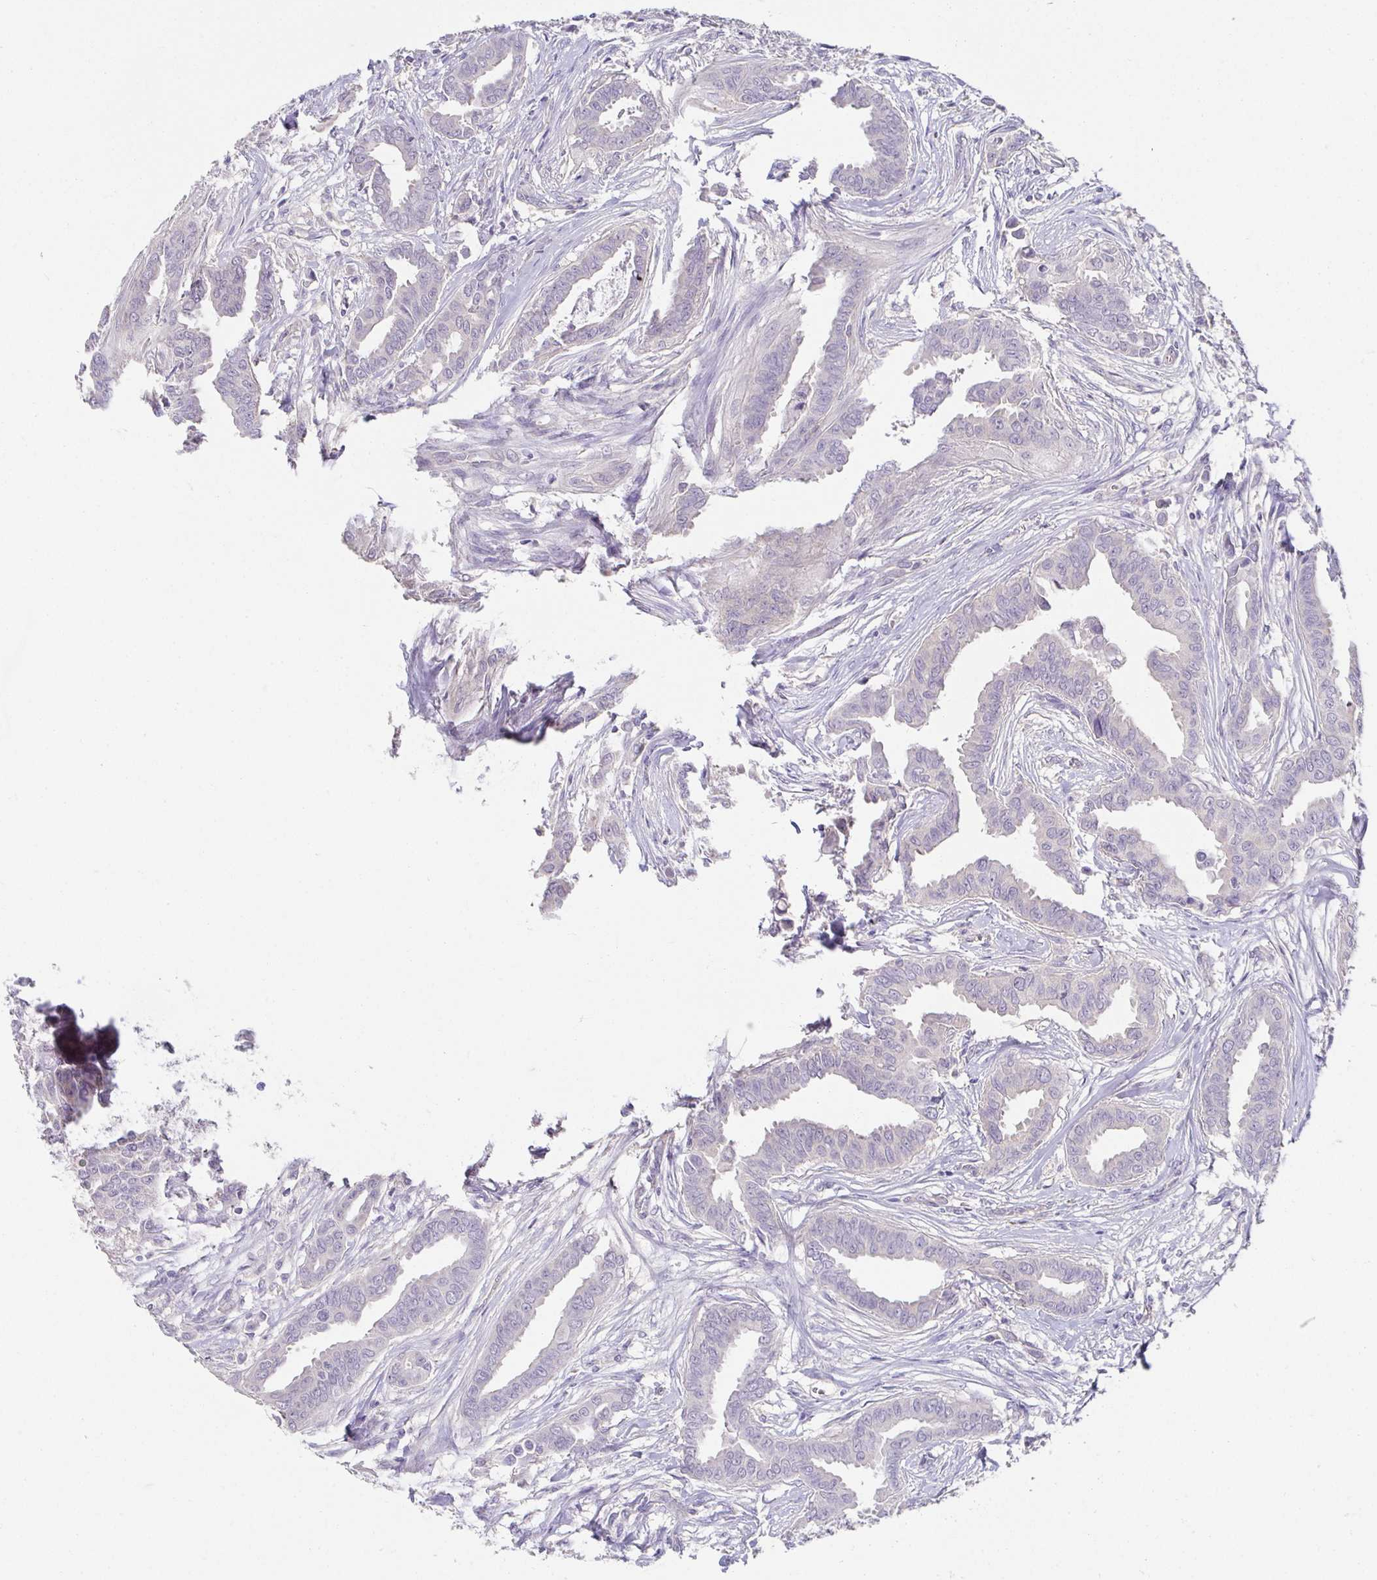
{"staining": {"intensity": "negative", "quantity": "none", "location": "none"}, "tissue": "breast cancer", "cell_type": "Tumor cells", "image_type": "cancer", "snomed": [{"axis": "morphology", "description": "Duct carcinoma"}, {"axis": "topography", "description": "Breast"}], "caption": "Immunohistochemistry (IHC) histopathology image of neoplastic tissue: breast cancer stained with DAB reveals no significant protein staining in tumor cells.", "gene": "CXCR1", "patient": {"sex": "female", "age": 45}}